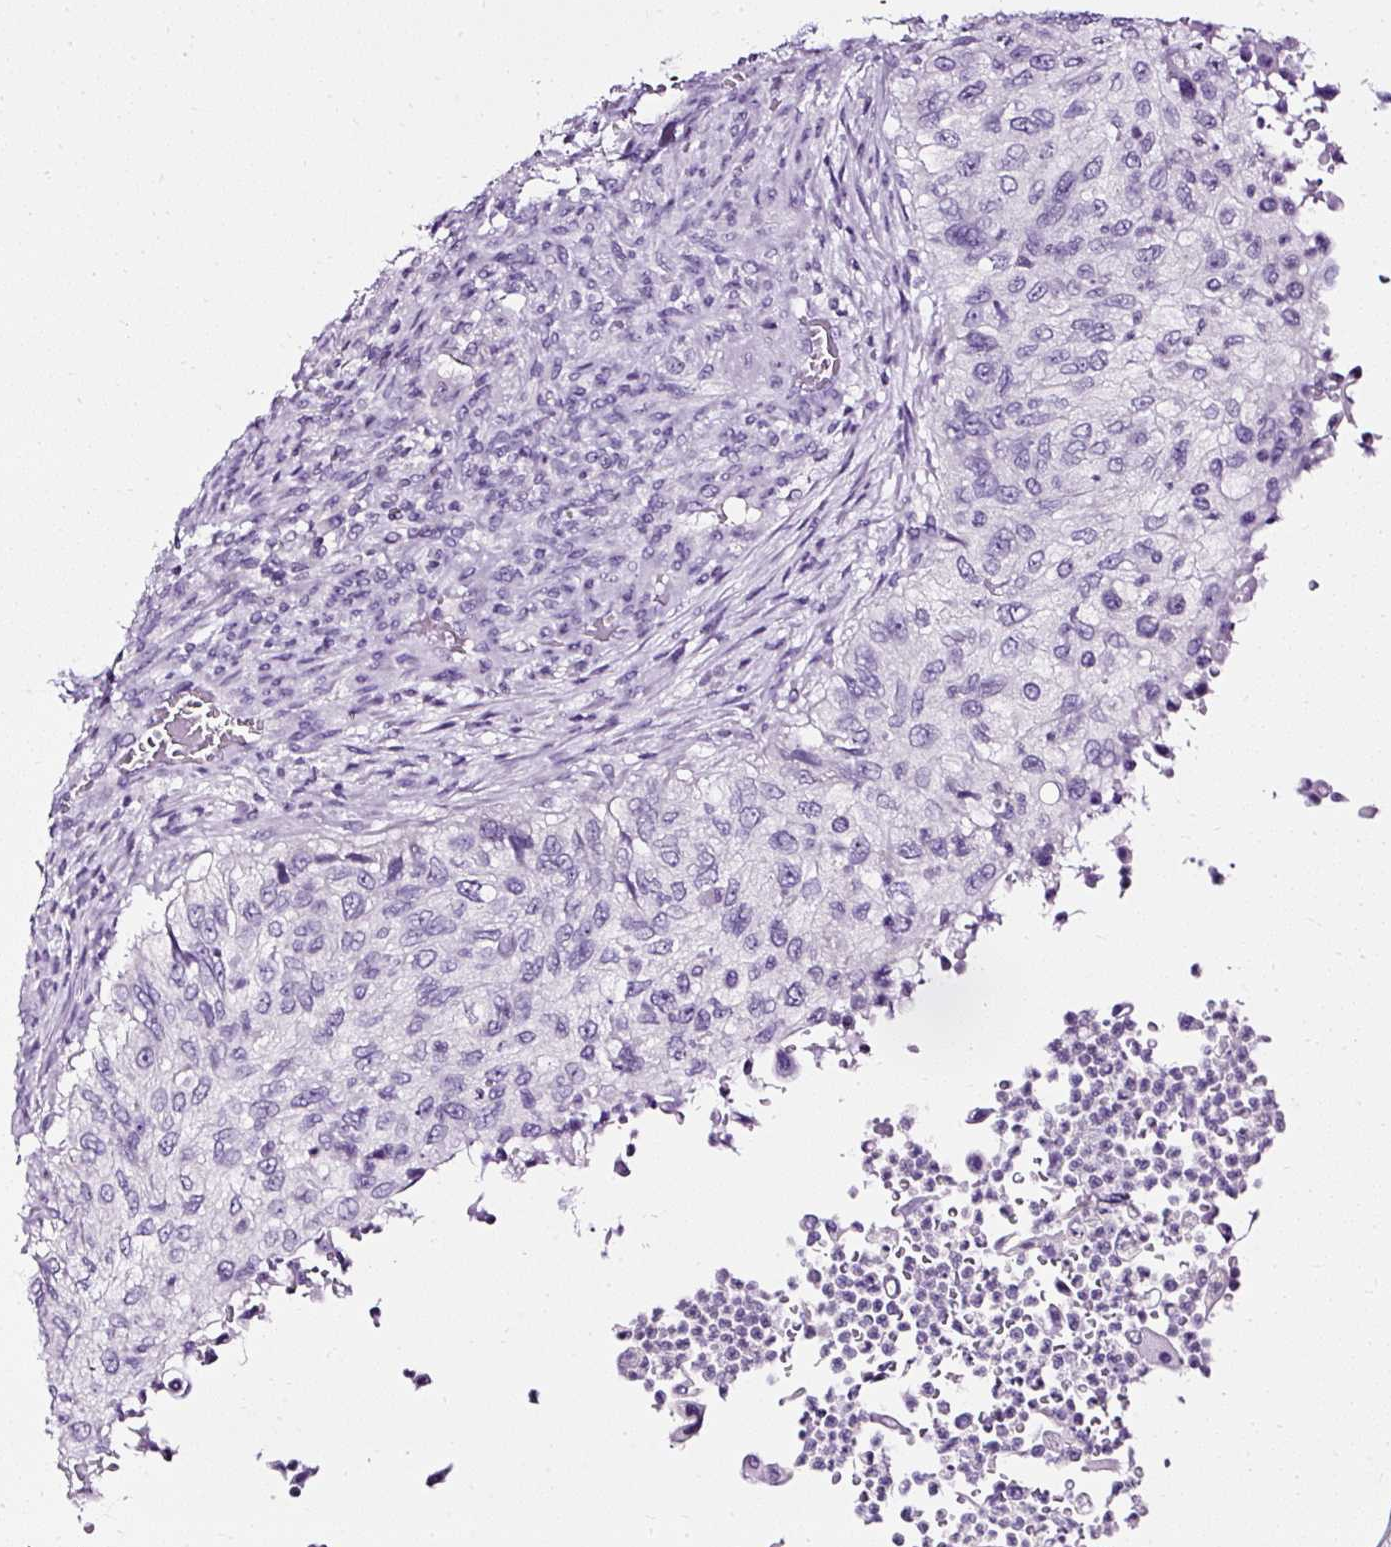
{"staining": {"intensity": "negative", "quantity": "none", "location": "none"}, "tissue": "urothelial cancer", "cell_type": "Tumor cells", "image_type": "cancer", "snomed": [{"axis": "morphology", "description": "Urothelial carcinoma, High grade"}, {"axis": "topography", "description": "Urinary bladder"}], "caption": "Immunohistochemistry (IHC) histopathology image of urothelial carcinoma (high-grade) stained for a protein (brown), which exhibits no expression in tumor cells.", "gene": "ATP2A1", "patient": {"sex": "female", "age": 60}}